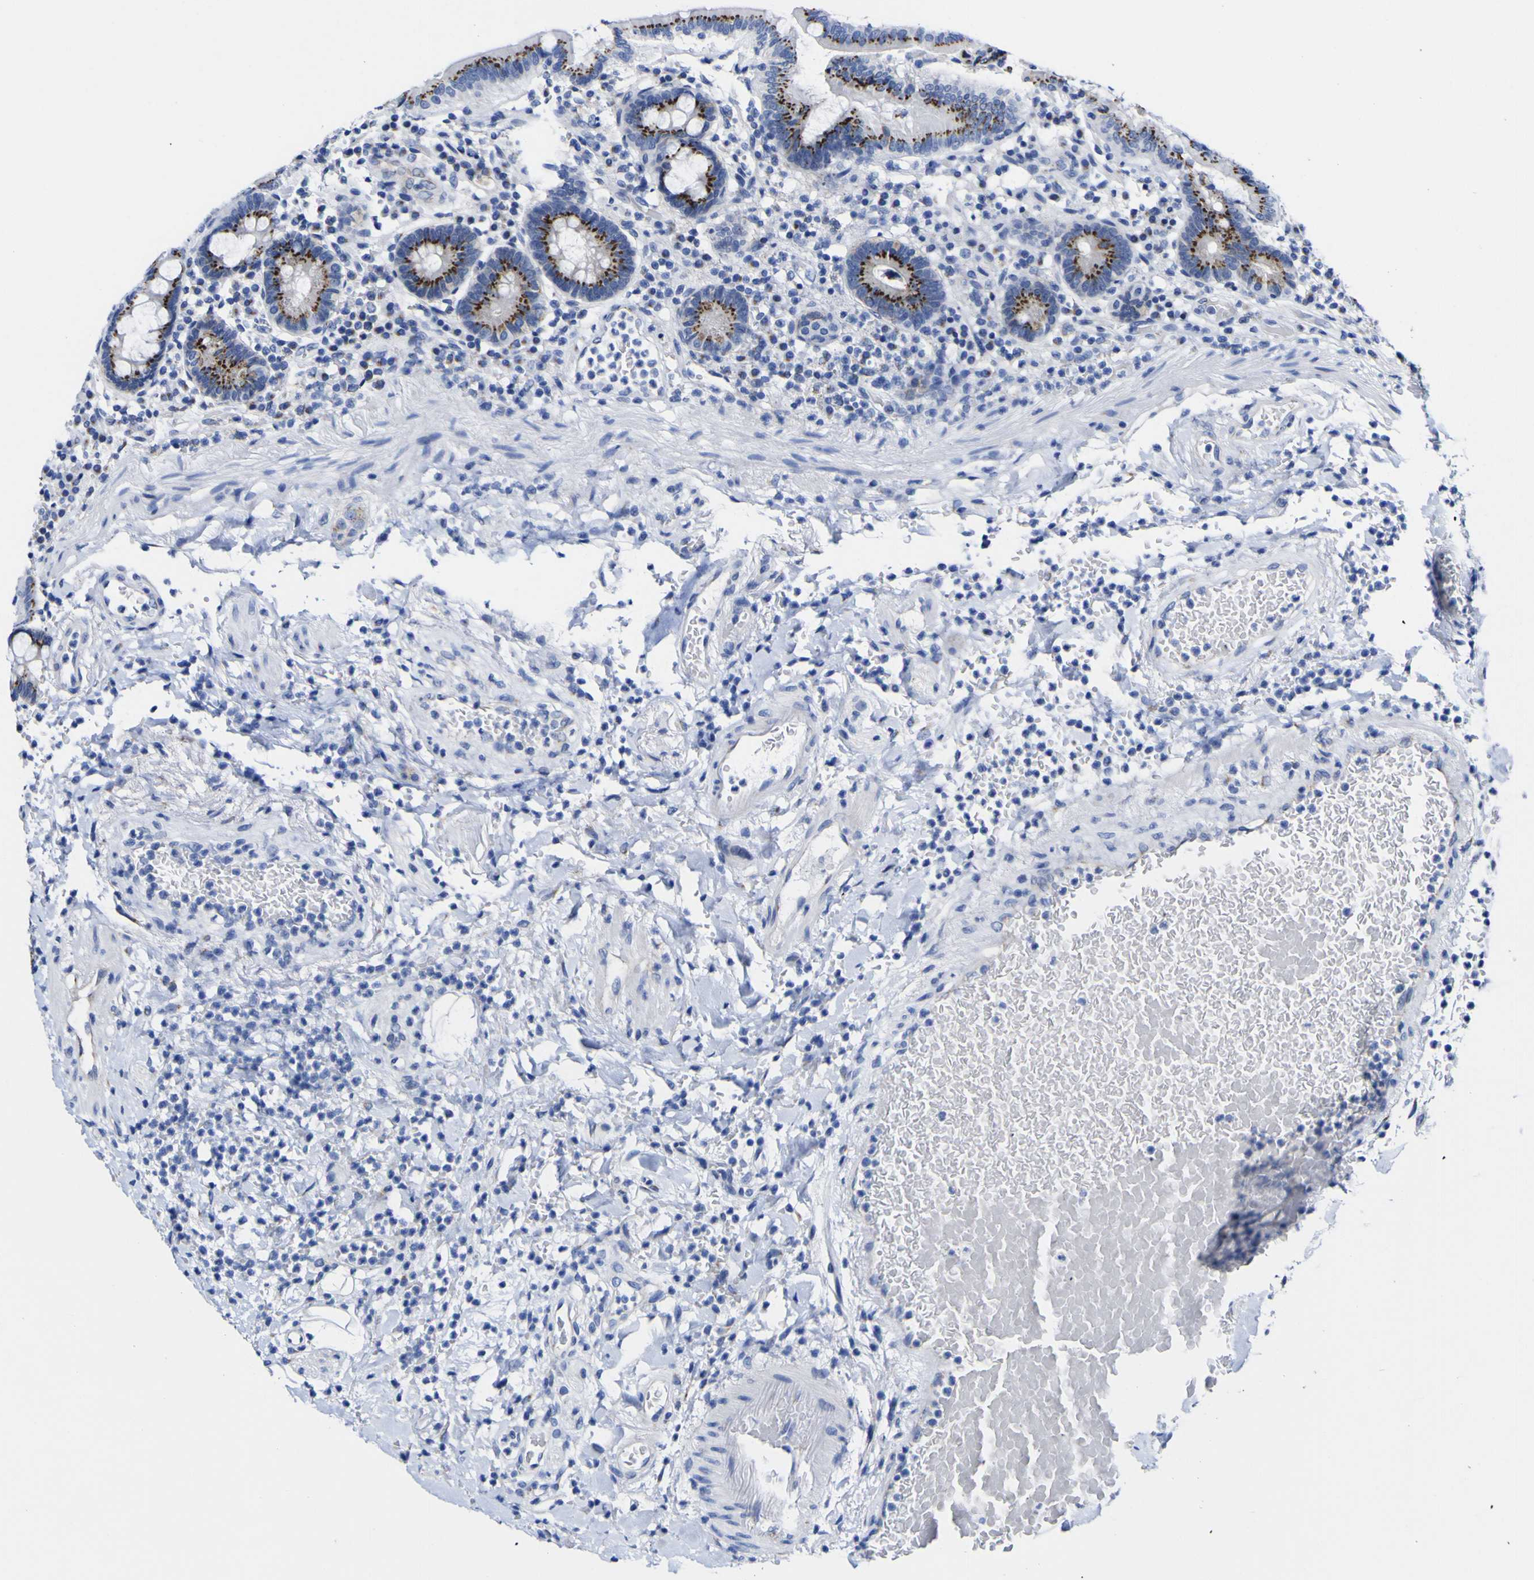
{"staining": {"intensity": "strong", "quantity": "25%-75%", "location": "cytoplasmic/membranous"}, "tissue": "stomach", "cell_type": "Glandular cells", "image_type": "normal", "snomed": [{"axis": "morphology", "description": "Normal tissue, NOS"}, {"axis": "topography", "description": "Stomach, upper"}], "caption": "Strong cytoplasmic/membranous protein staining is appreciated in about 25%-75% of glandular cells in stomach. The staining was performed using DAB (3,3'-diaminobenzidine), with brown indicating positive protein expression. Nuclei are stained blue with hematoxylin.", "gene": "GOLM1", "patient": {"sex": "male", "age": 68}}